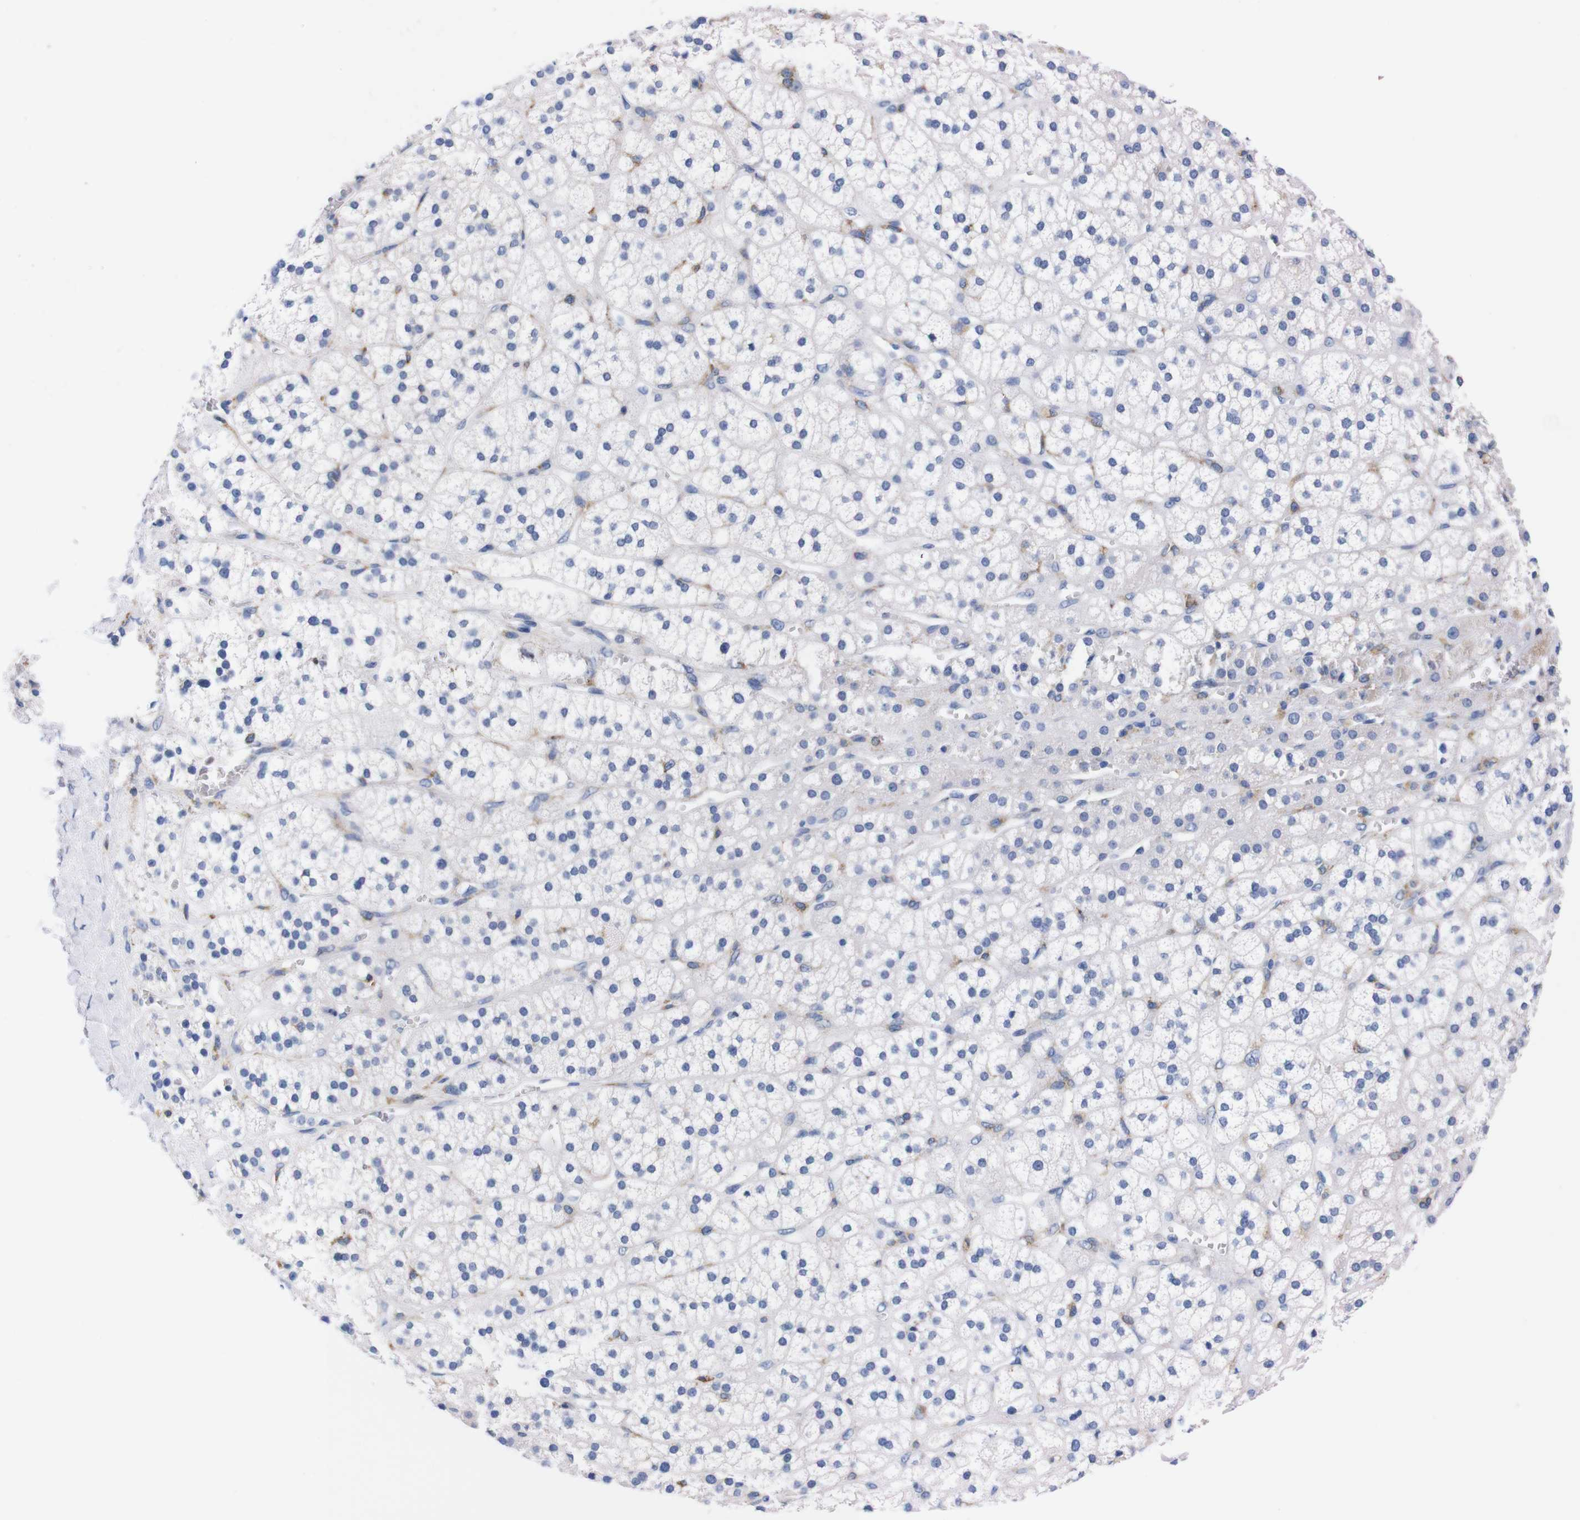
{"staining": {"intensity": "negative", "quantity": "none", "location": "none"}, "tissue": "adrenal gland", "cell_type": "Glandular cells", "image_type": "normal", "snomed": [{"axis": "morphology", "description": "Normal tissue, NOS"}, {"axis": "topography", "description": "Adrenal gland"}], "caption": "Adrenal gland stained for a protein using IHC shows no positivity glandular cells.", "gene": "NEBL", "patient": {"sex": "male", "age": 56}}